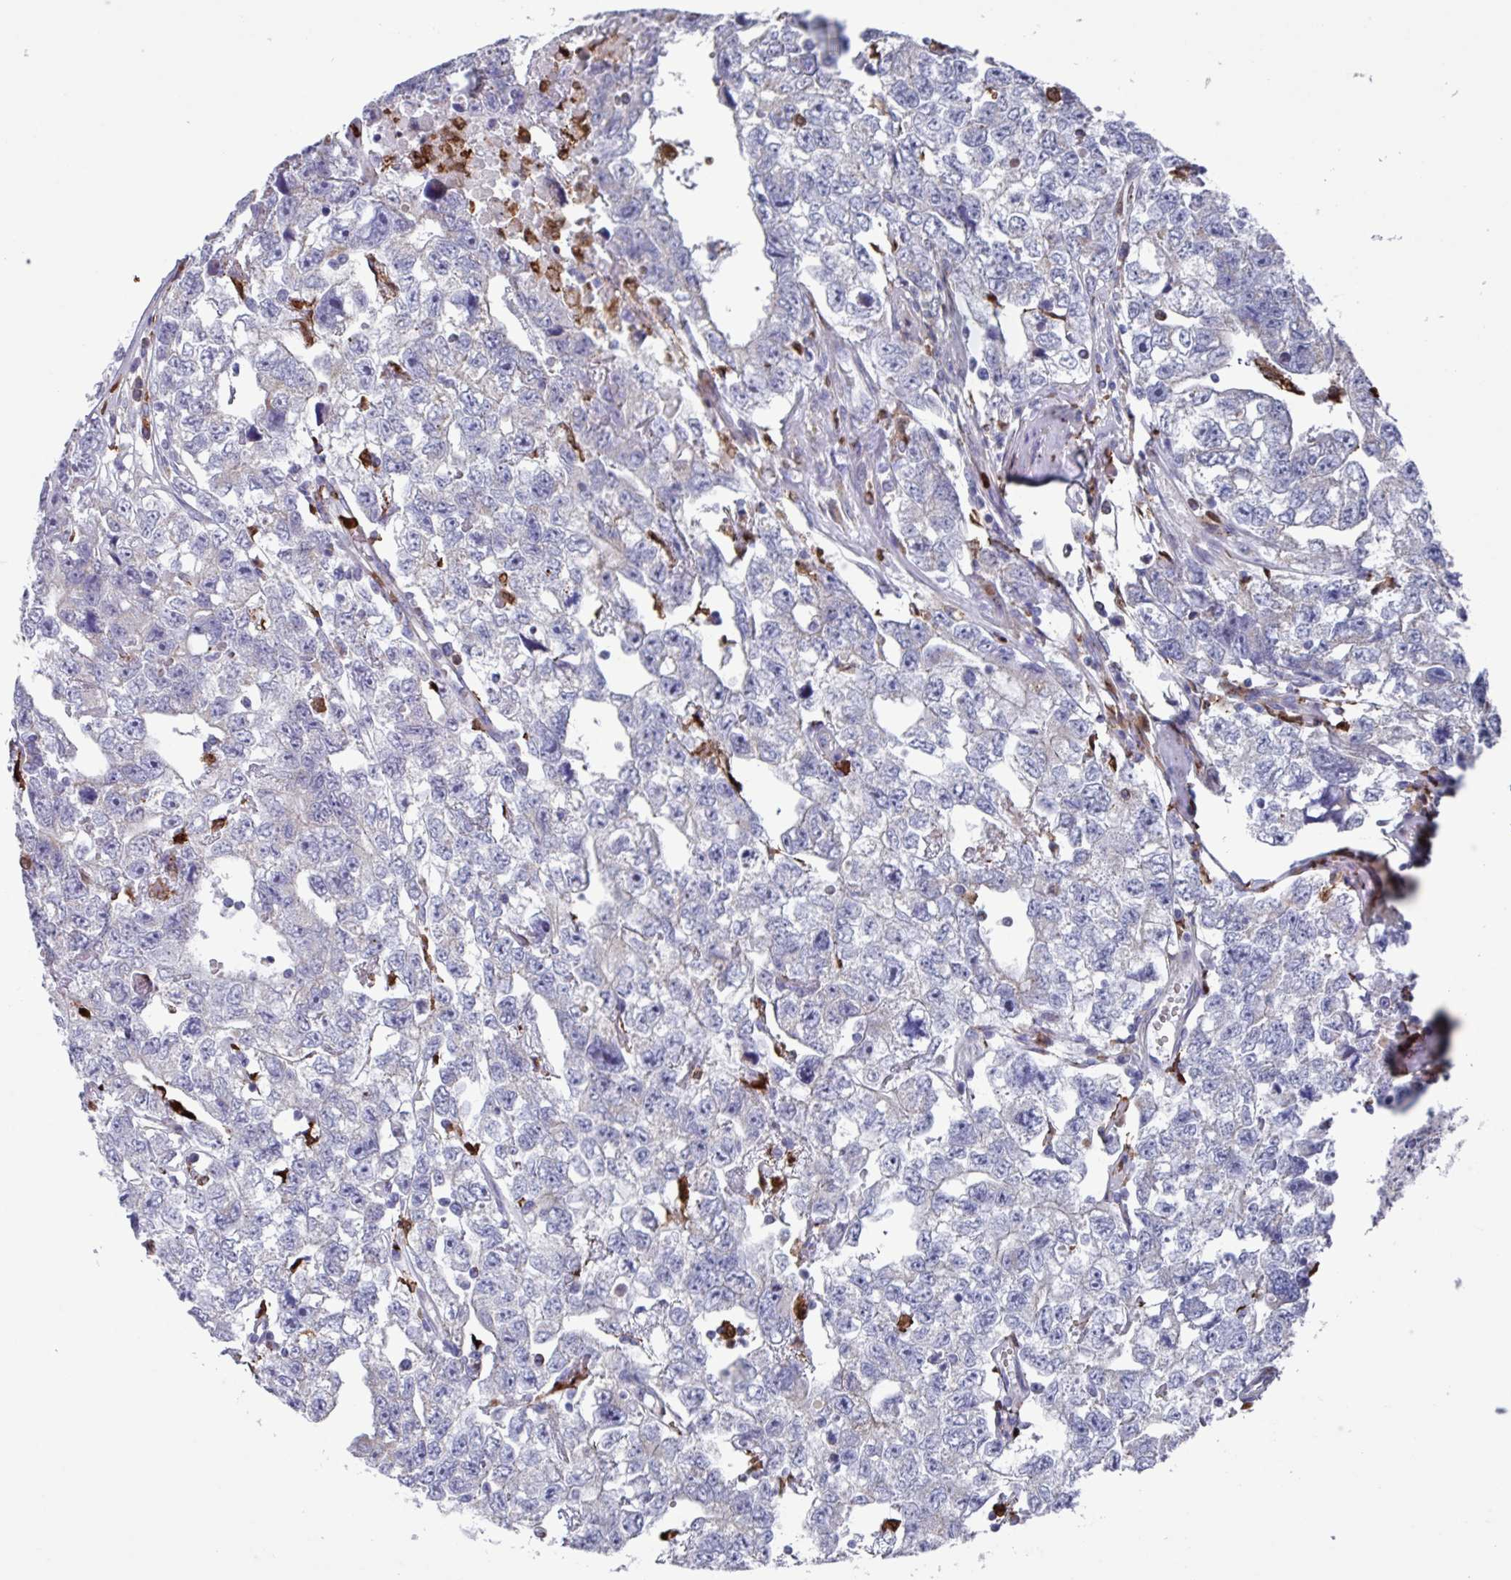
{"staining": {"intensity": "negative", "quantity": "none", "location": "none"}, "tissue": "testis cancer", "cell_type": "Tumor cells", "image_type": "cancer", "snomed": [{"axis": "morphology", "description": "Carcinoma, Embryonal, NOS"}, {"axis": "topography", "description": "Testis"}], "caption": "Embryonal carcinoma (testis) was stained to show a protein in brown. There is no significant staining in tumor cells. (DAB immunohistochemistry visualized using brightfield microscopy, high magnification).", "gene": "UQCC2", "patient": {"sex": "male", "age": 22}}